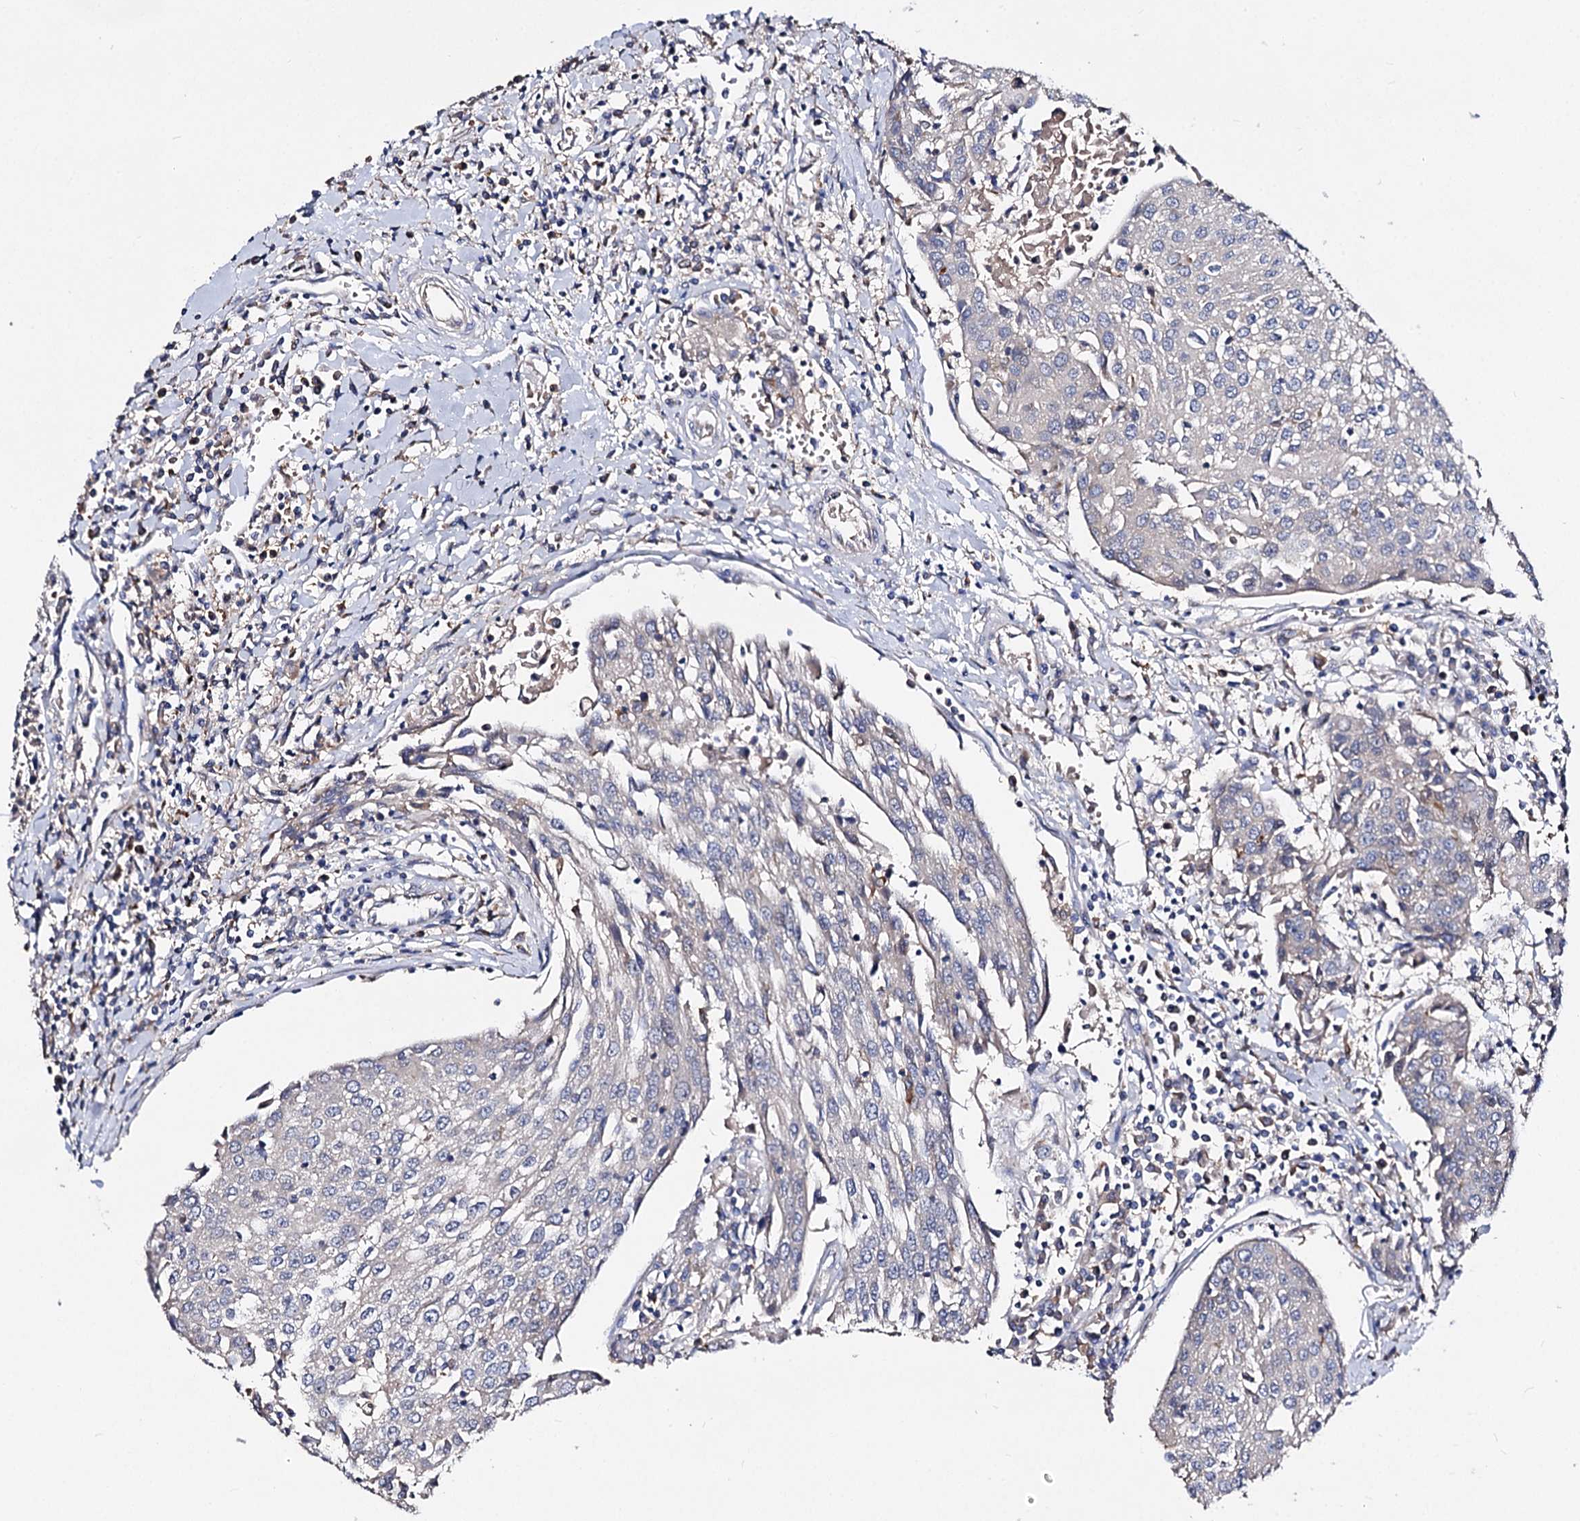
{"staining": {"intensity": "negative", "quantity": "none", "location": "none"}, "tissue": "urothelial cancer", "cell_type": "Tumor cells", "image_type": "cancer", "snomed": [{"axis": "morphology", "description": "Urothelial carcinoma, High grade"}, {"axis": "topography", "description": "Urinary bladder"}], "caption": "Immunohistochemical staining of urothelial cancer reveals no significant staining in tumor cells. (DAB immunohistochemistry (IHC) with hematoxylin counter stain).", "gene": "HVCN1", "patient": {"sex": "female", "age": 85}}